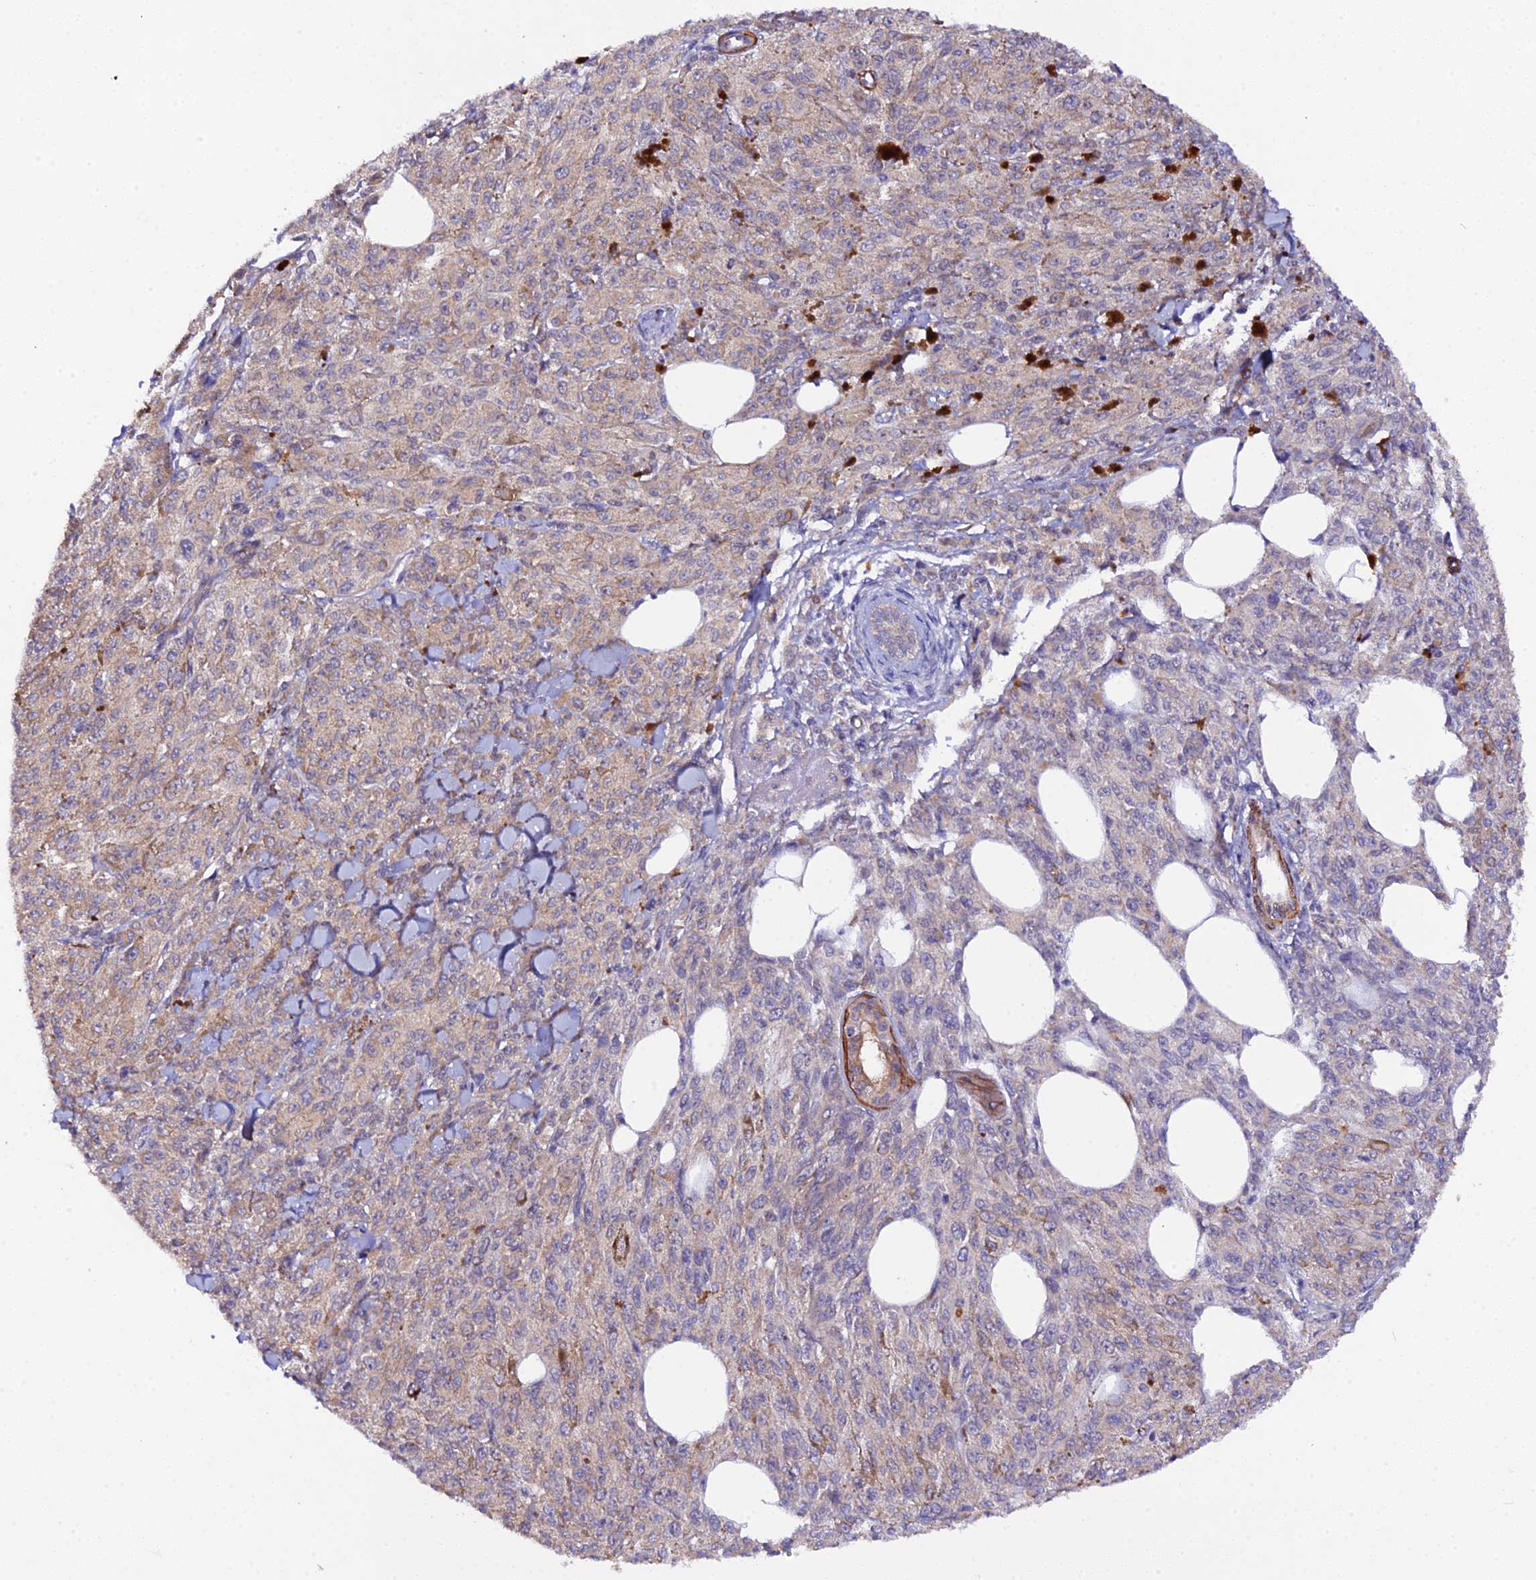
{"staining": {"intensity": "weak", "quantity": "<25%", "location": "cytoplasmic/membranous"}, "tissue": "melanoma", "cell_type": "Tumor cells", "image_type": "cancer", "snomed": [{"axis": "morphology", "description": "Malignant melanoma, NOS"}, {"axis": "topography", "description": "Skin"}], "caption": "Human melanoma stained for a protein using immunohistochemistry displays no expression in tumor cells.", "gene": "TRIM26", "patient": {"sex": "female", "age": 52}}